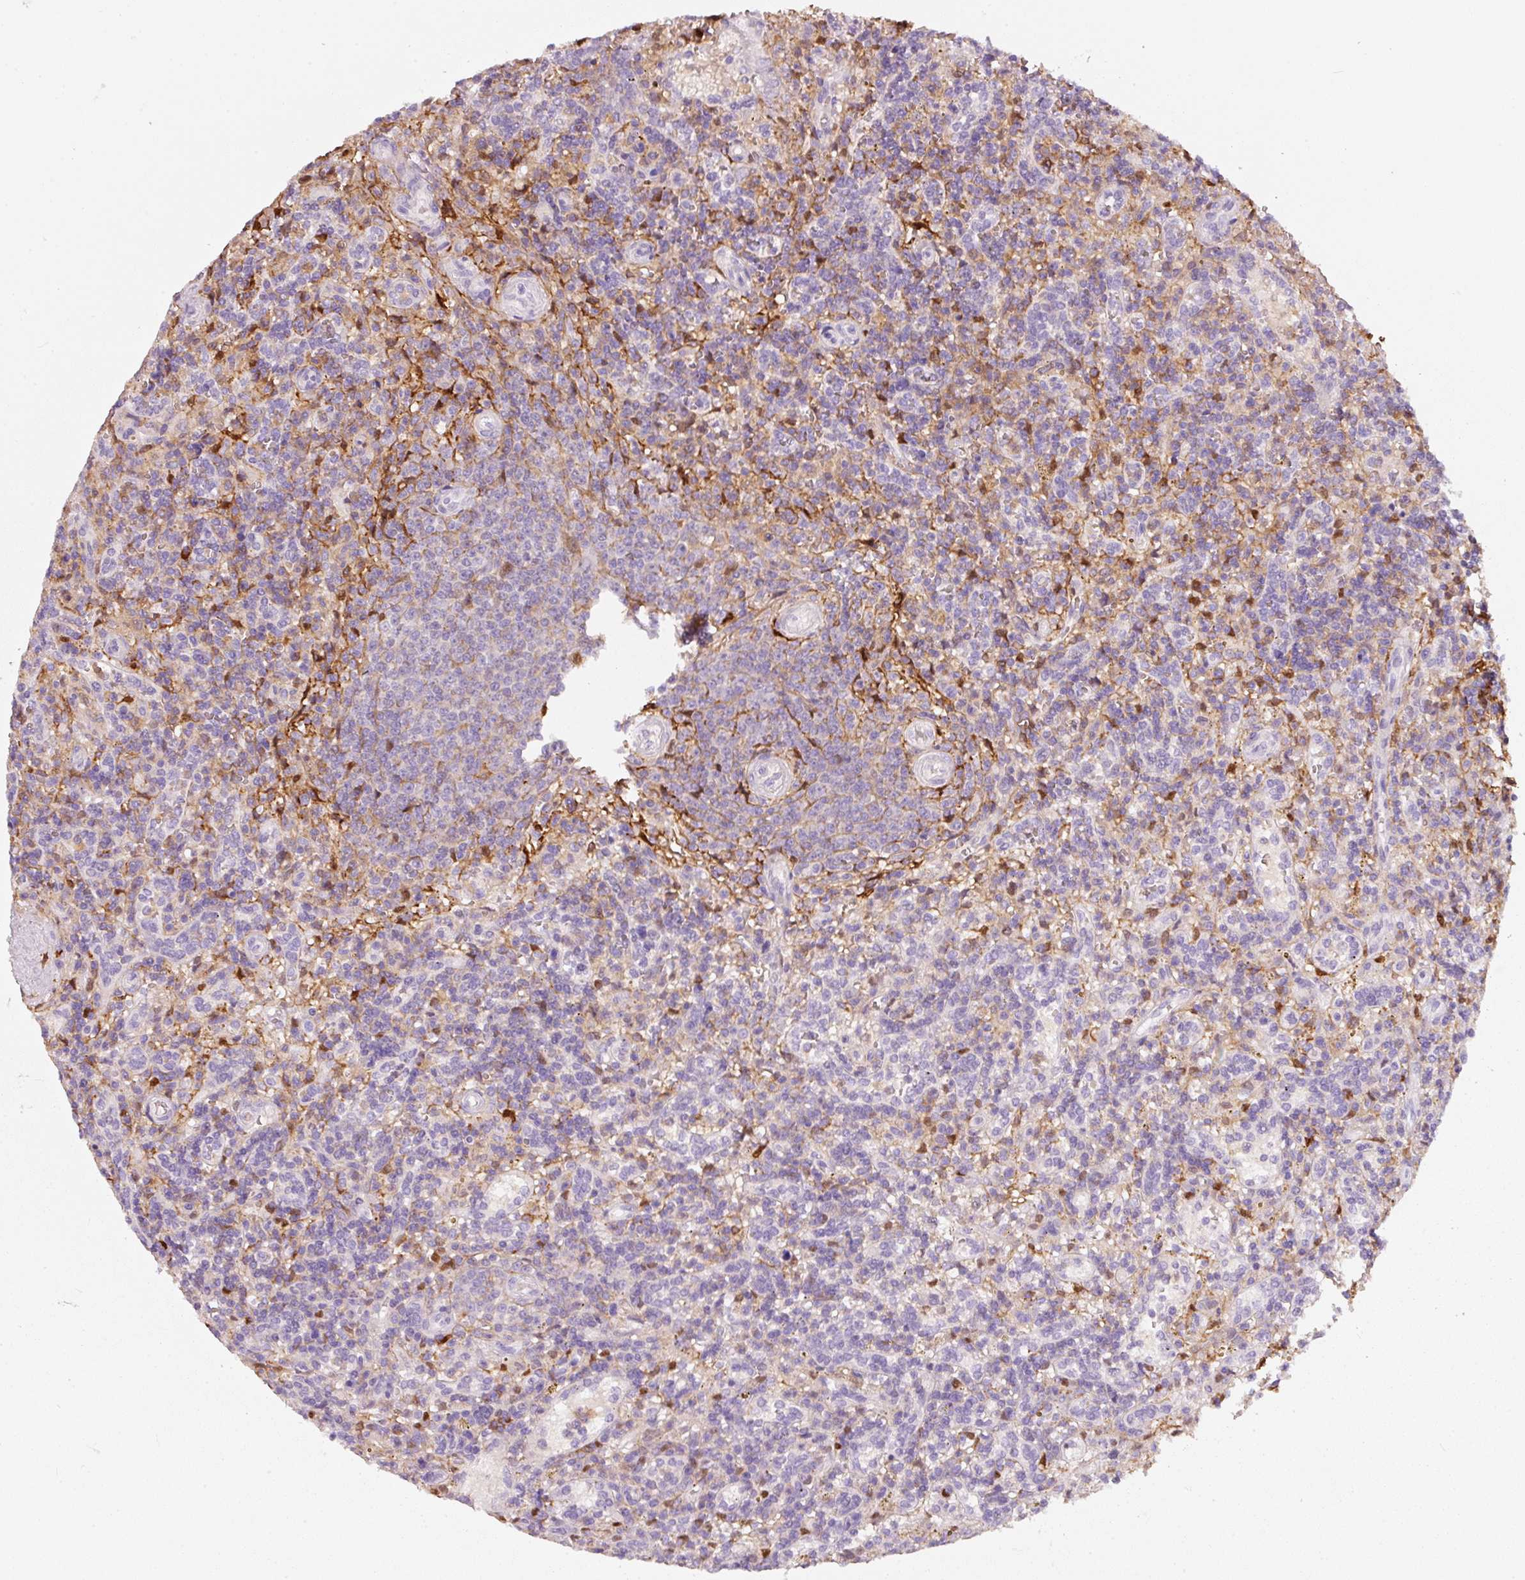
{"staining": {"intensity": "negative", "quantity": "none", "location": "none"}, "tissue": "lymphoma", "cell_type": "Tumor cells", "image_type": "cancer", "snomed": [{"axis": "morphology", "description": "Malignant lymphoma, non-Hodgkin's type, Low grade"}, {"axis": "topography", "description": "Spleen"}], "caption": "DAB (3,3'-diaminobenzidine) immunohistochemical staining of human lymphoma exhibits no significant expression in tumor cells.", "gene": "IQGAP2", "patient": {"sex": "male", "age": 67}}